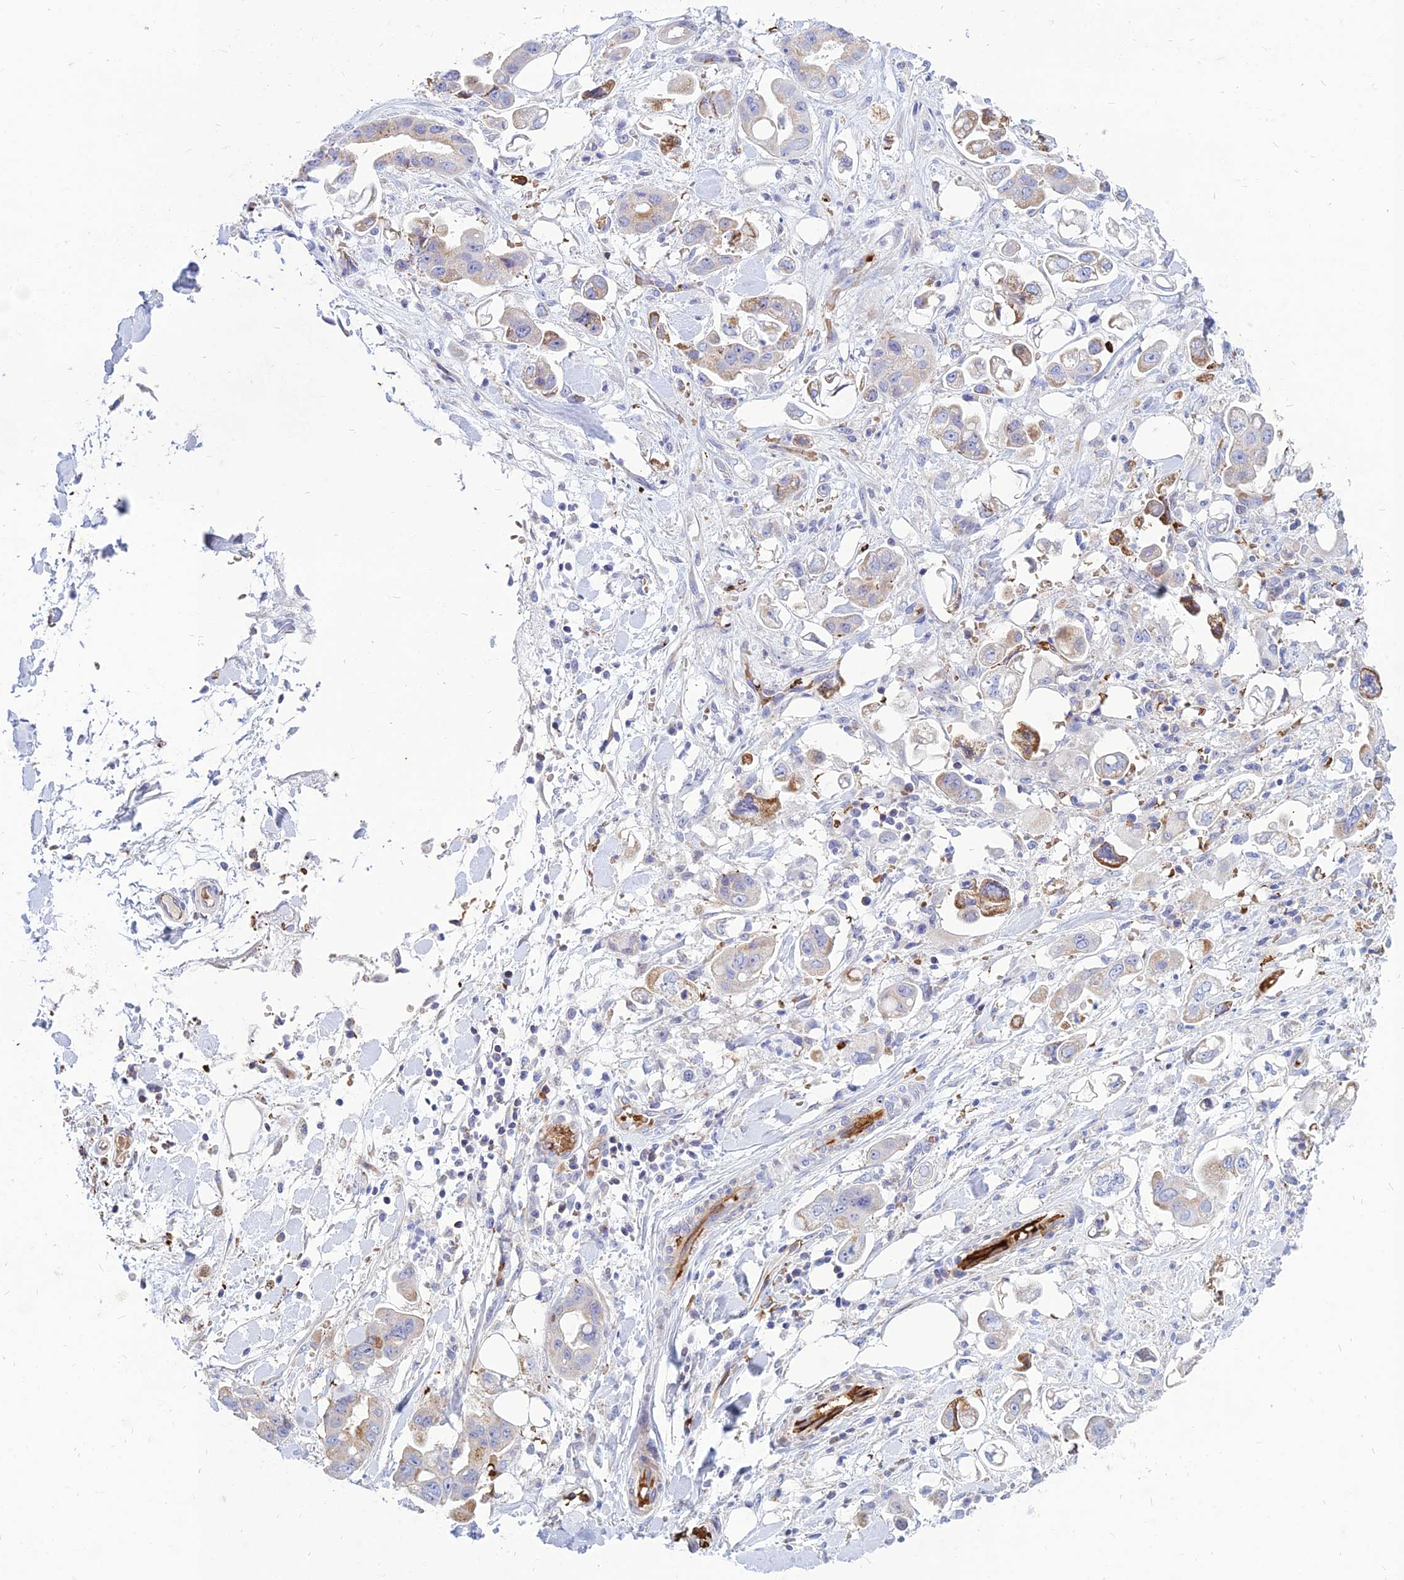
{"staining": {"intensity": "weak", "quantity": "<25%", "location": "cytoplasmic/membranous"}, "tissue": "stomach cancer", "cell_type": "Tumor cells", "image_type": "cancer", "snomed": [{"axis": "morphology", "description": "Adenocarcinoma, NOS"}, {"axis": "topography", "description": "Stomach"}], "caption": "Human stomach cancer stained for a protein using immunohistochemistry (IHC) reveals no positivity in tumor cells.", "gene": "HHAT", "patient": {"sex": "male", "age": 62}}